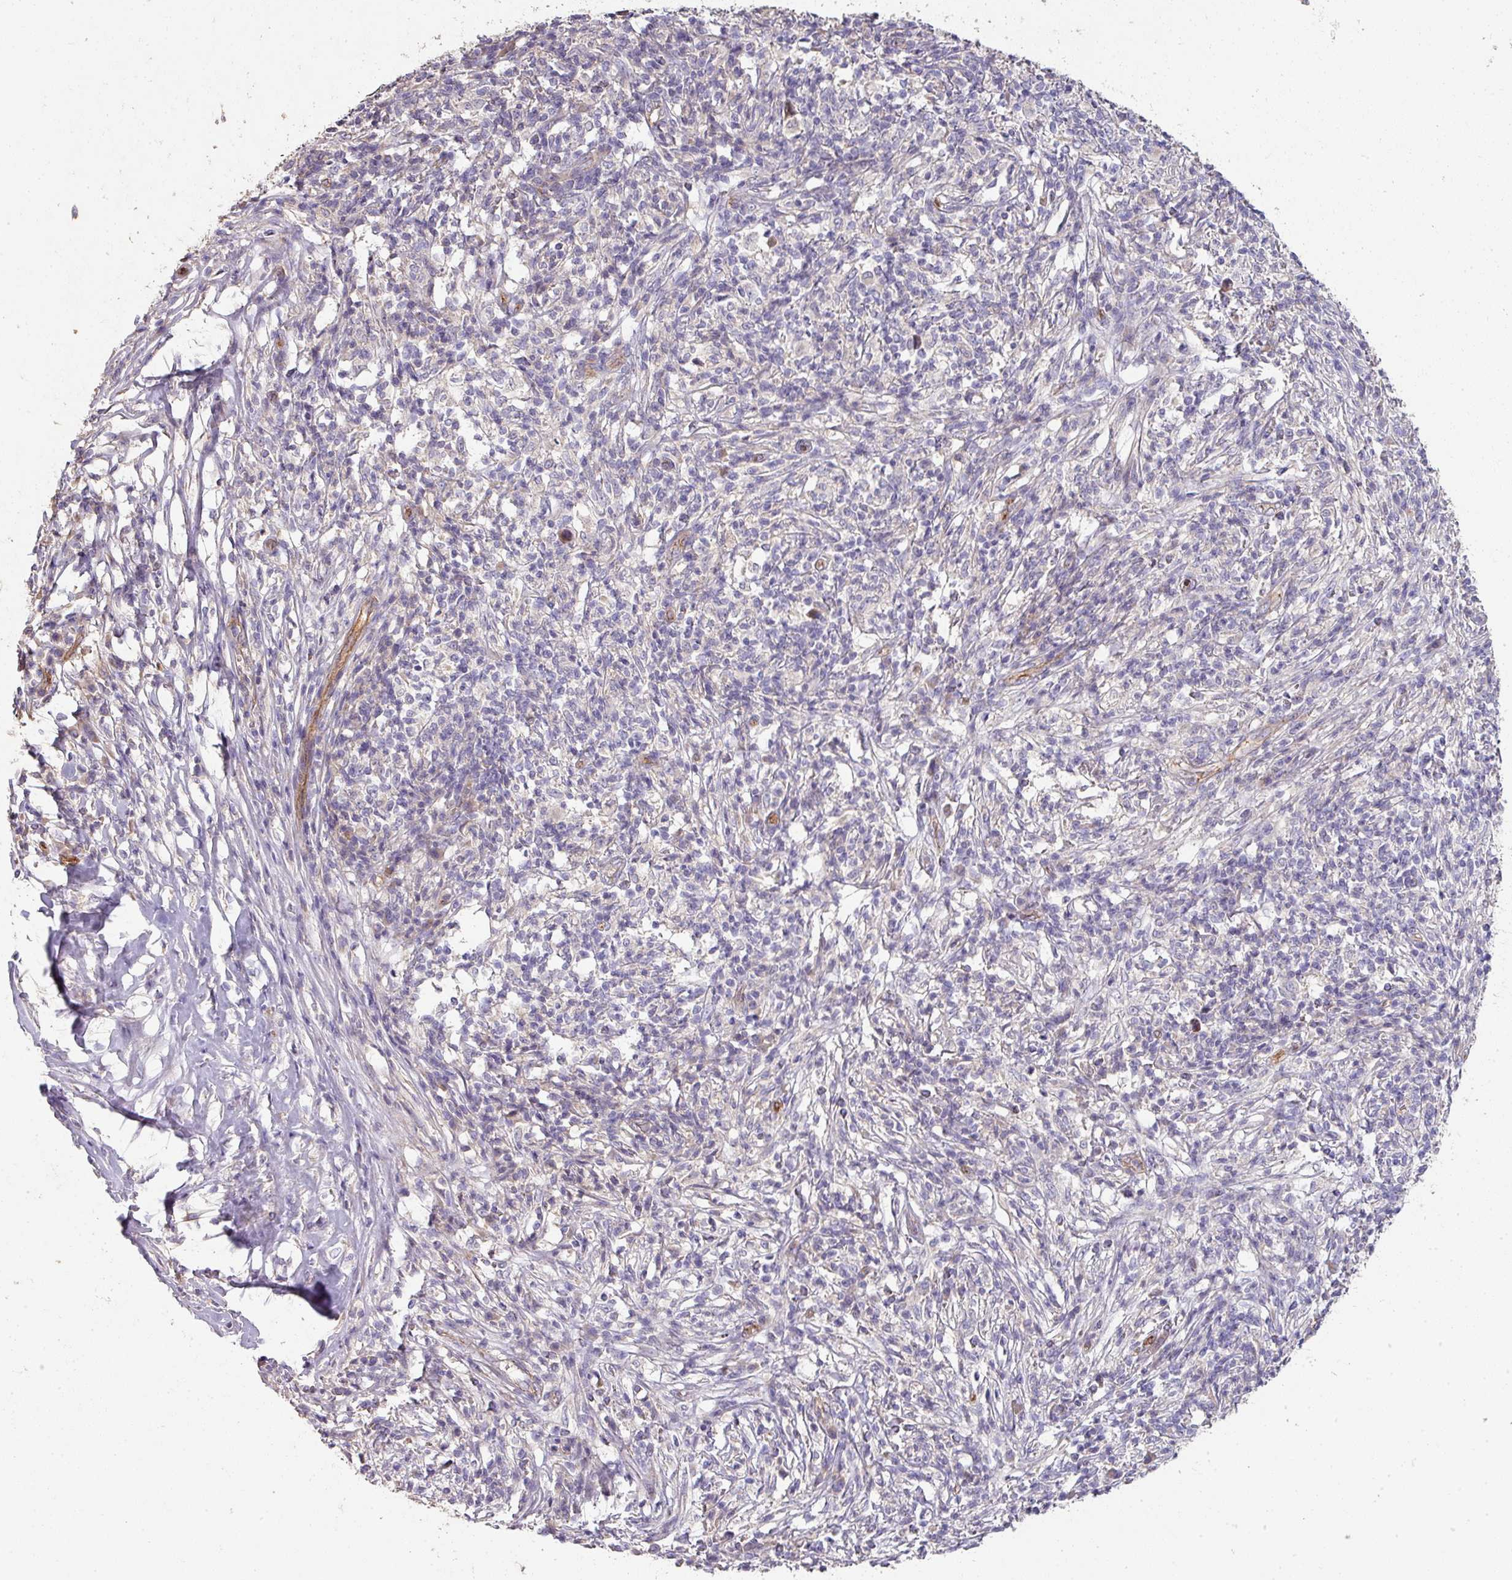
{"staining": {"intensity": "negative", "quantity": "none", "location": "none"}, "tissue": "melanoma", "cell_type": "Tumor cells", "image_type": "cancer", "snomed": [{"axis": "morphology", "description": "Malignant melanoma, NOS"}, {"axis": "topography", "description": "Skin"}], "caption": "IHC photomicrograph of neoplastic tissue: human melanoma stained with DAB (3,3'-diaminobenzidine) reveals no significant protein positivity in tumor cells.", "gene": "PCDH1", "patient": {"sex": "male", "age": 66}}